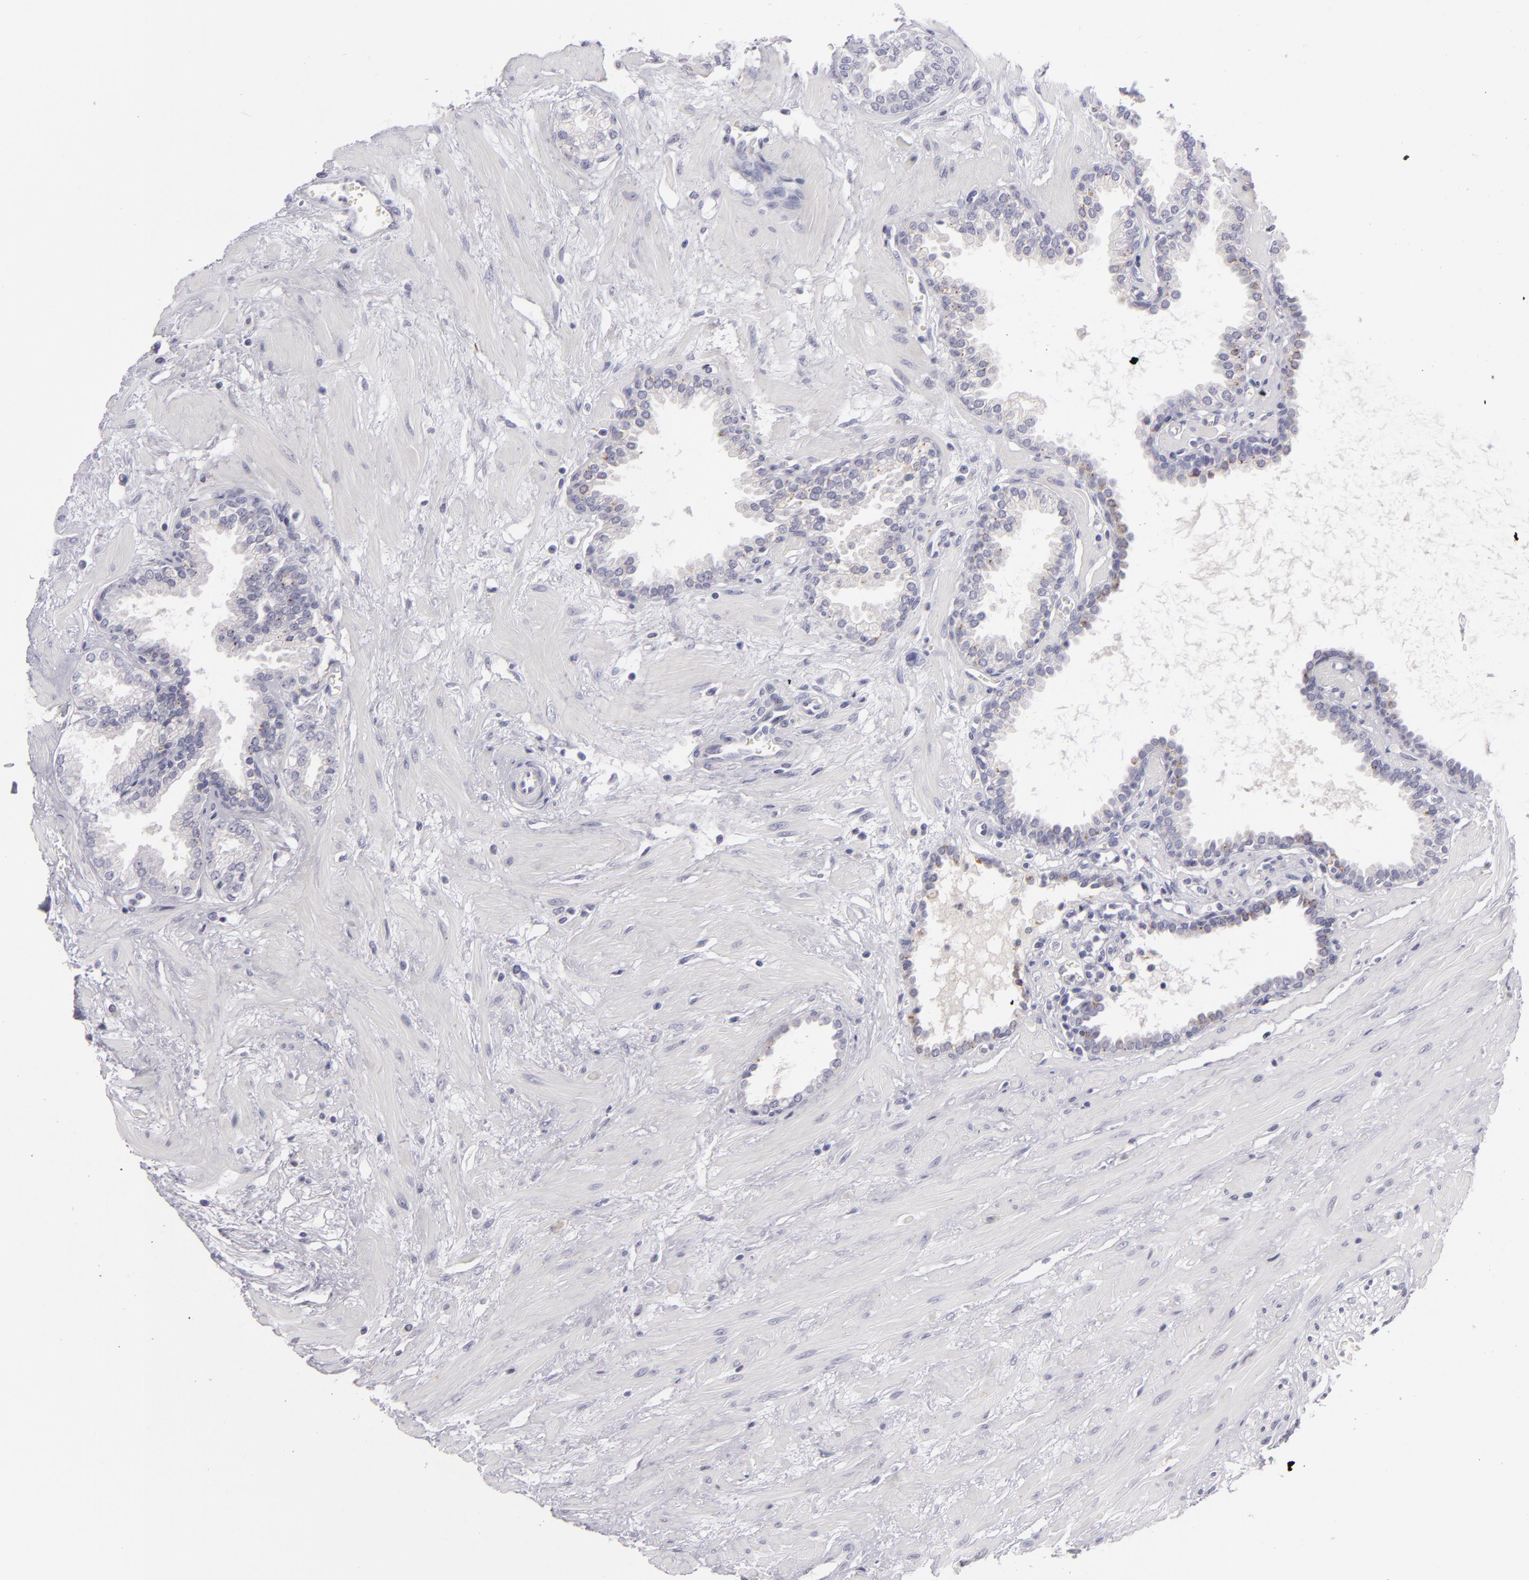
{"staining": {"intensity": "negative", "quantity": "none", "location": "none"}, "tissue": "prostate", "cell_type": "Glandular cells", "image_type": "normal", "snomed": [{"axis": "morphology", "description": "Normal tissue, NOS"}, {"axis": "topography", "description": "Prostate"}], "caption": "A photomicrograph of human prostate is negative for staining in glandular cells. Nuclei are stained in blue.", "gene": "TNNC1", "patient": {"sex": "male", "age": 64}}